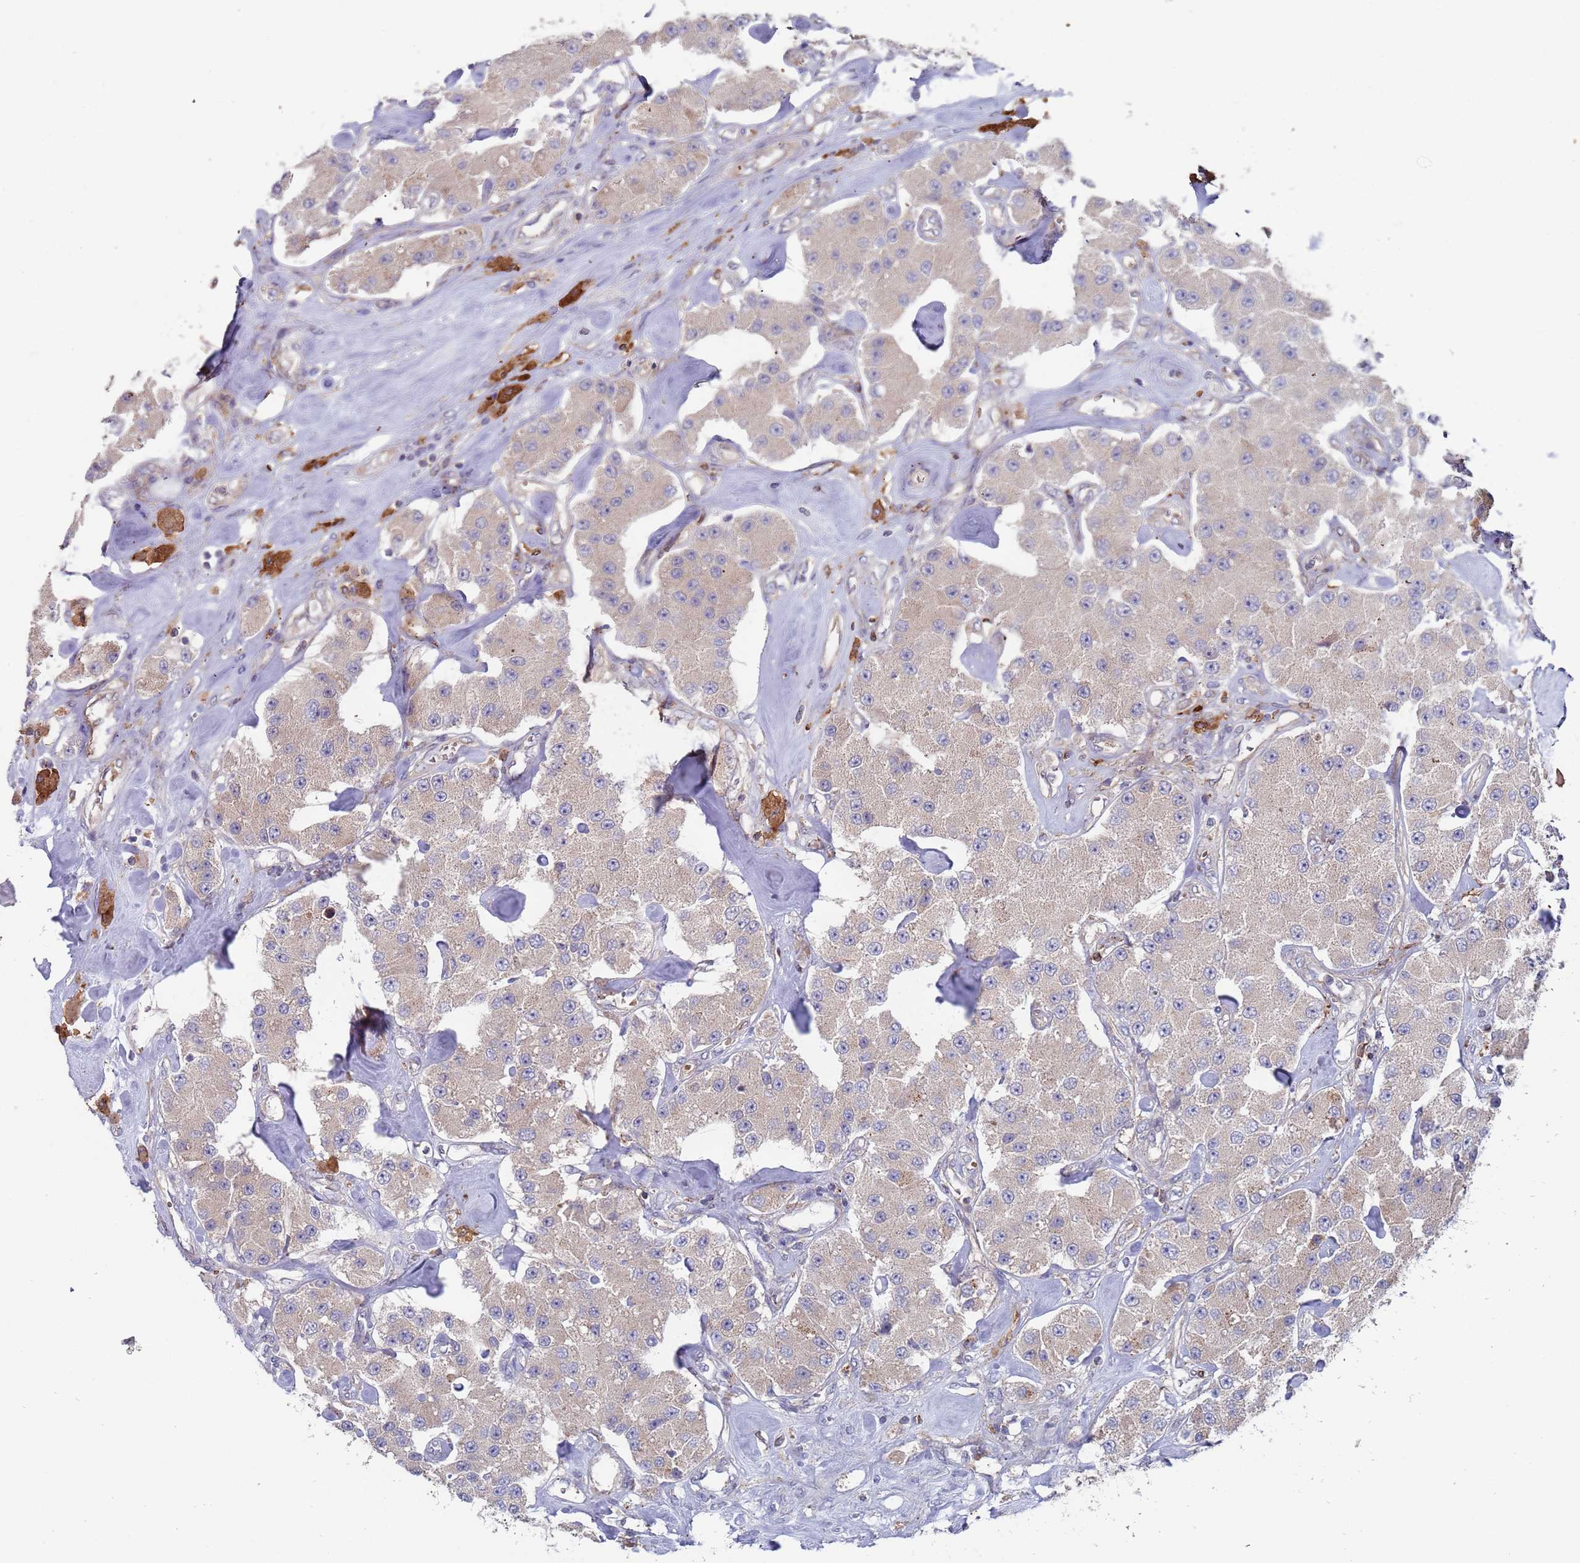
{"staining": {"intensity": "negative", "quantity": "none", "location": "none"}, "tissue": "carcinoid", "cell_type": "Tumor cells", "image_type": "cancer", "snomed": [{"axis": "morphology", "description": "Carcinoid, malignant, NOS"}, {"axis": "topography", "description": "Pancreas"}], "caption": "Tumor cells are negative for protein expression in human malignant carcinoid.", "gene": "MALRD1", "patient": {"sex": "male", "age": 41}}